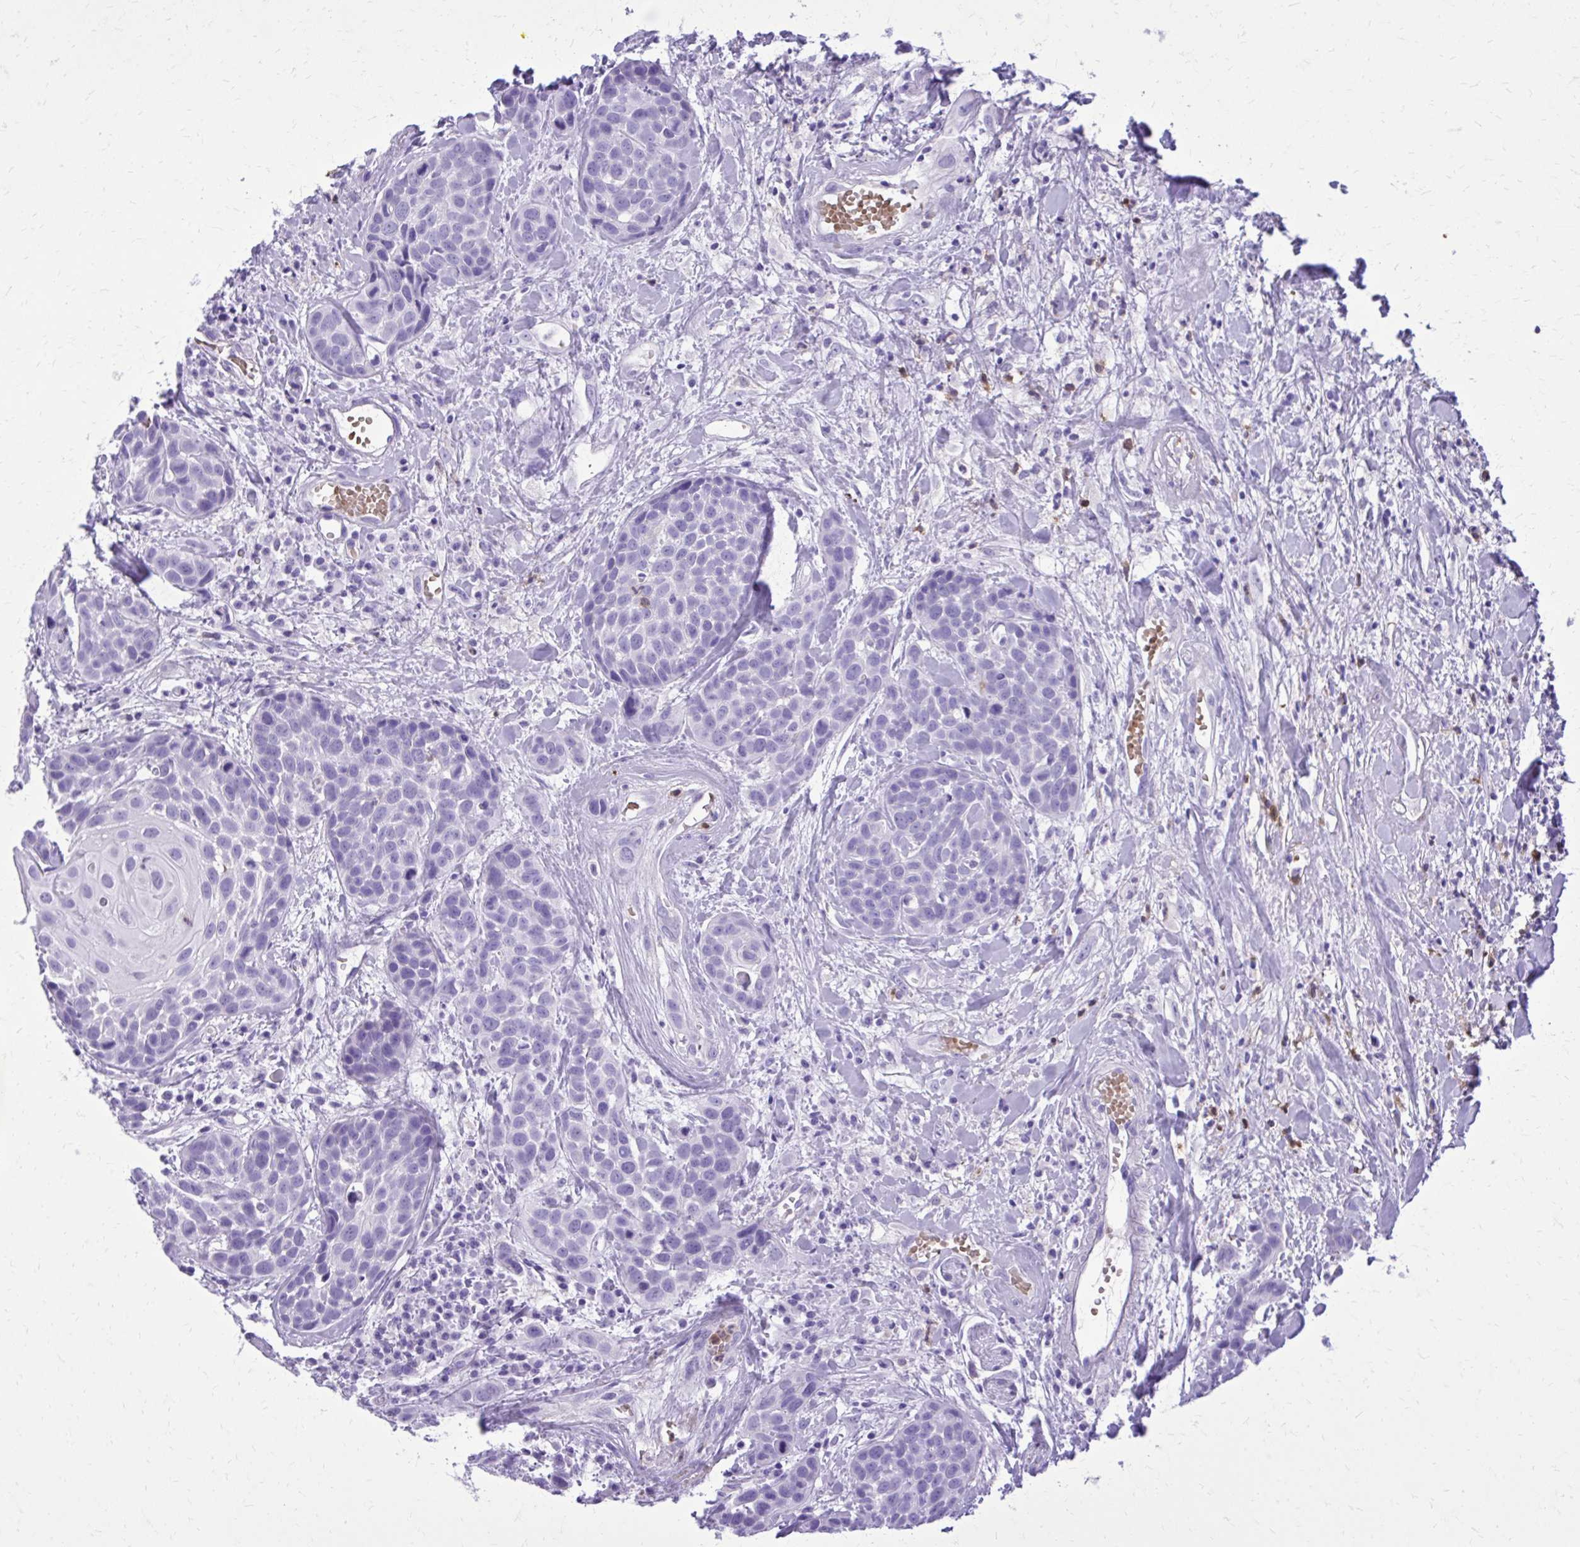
{"staining": {"intensity": "negative", "quantity": "none", "location": "none"}, "tissue": "head and neck cancer", "cell_type": "Tumor cells", "image_type": "cancer", "snomed": [{"axis": "morphology", "description": "Squamous cell carcinoma, NOS"}, {"axis": "topography", "description": "Head-Neck"}], "caption": "DAB immunohistochemical staining of head and neck cancer (squamous cell carcinoma) exhibits no significant staining in tumor cells.", "gene": "CAT", "patient": {"sex": "female", "age": 50}}